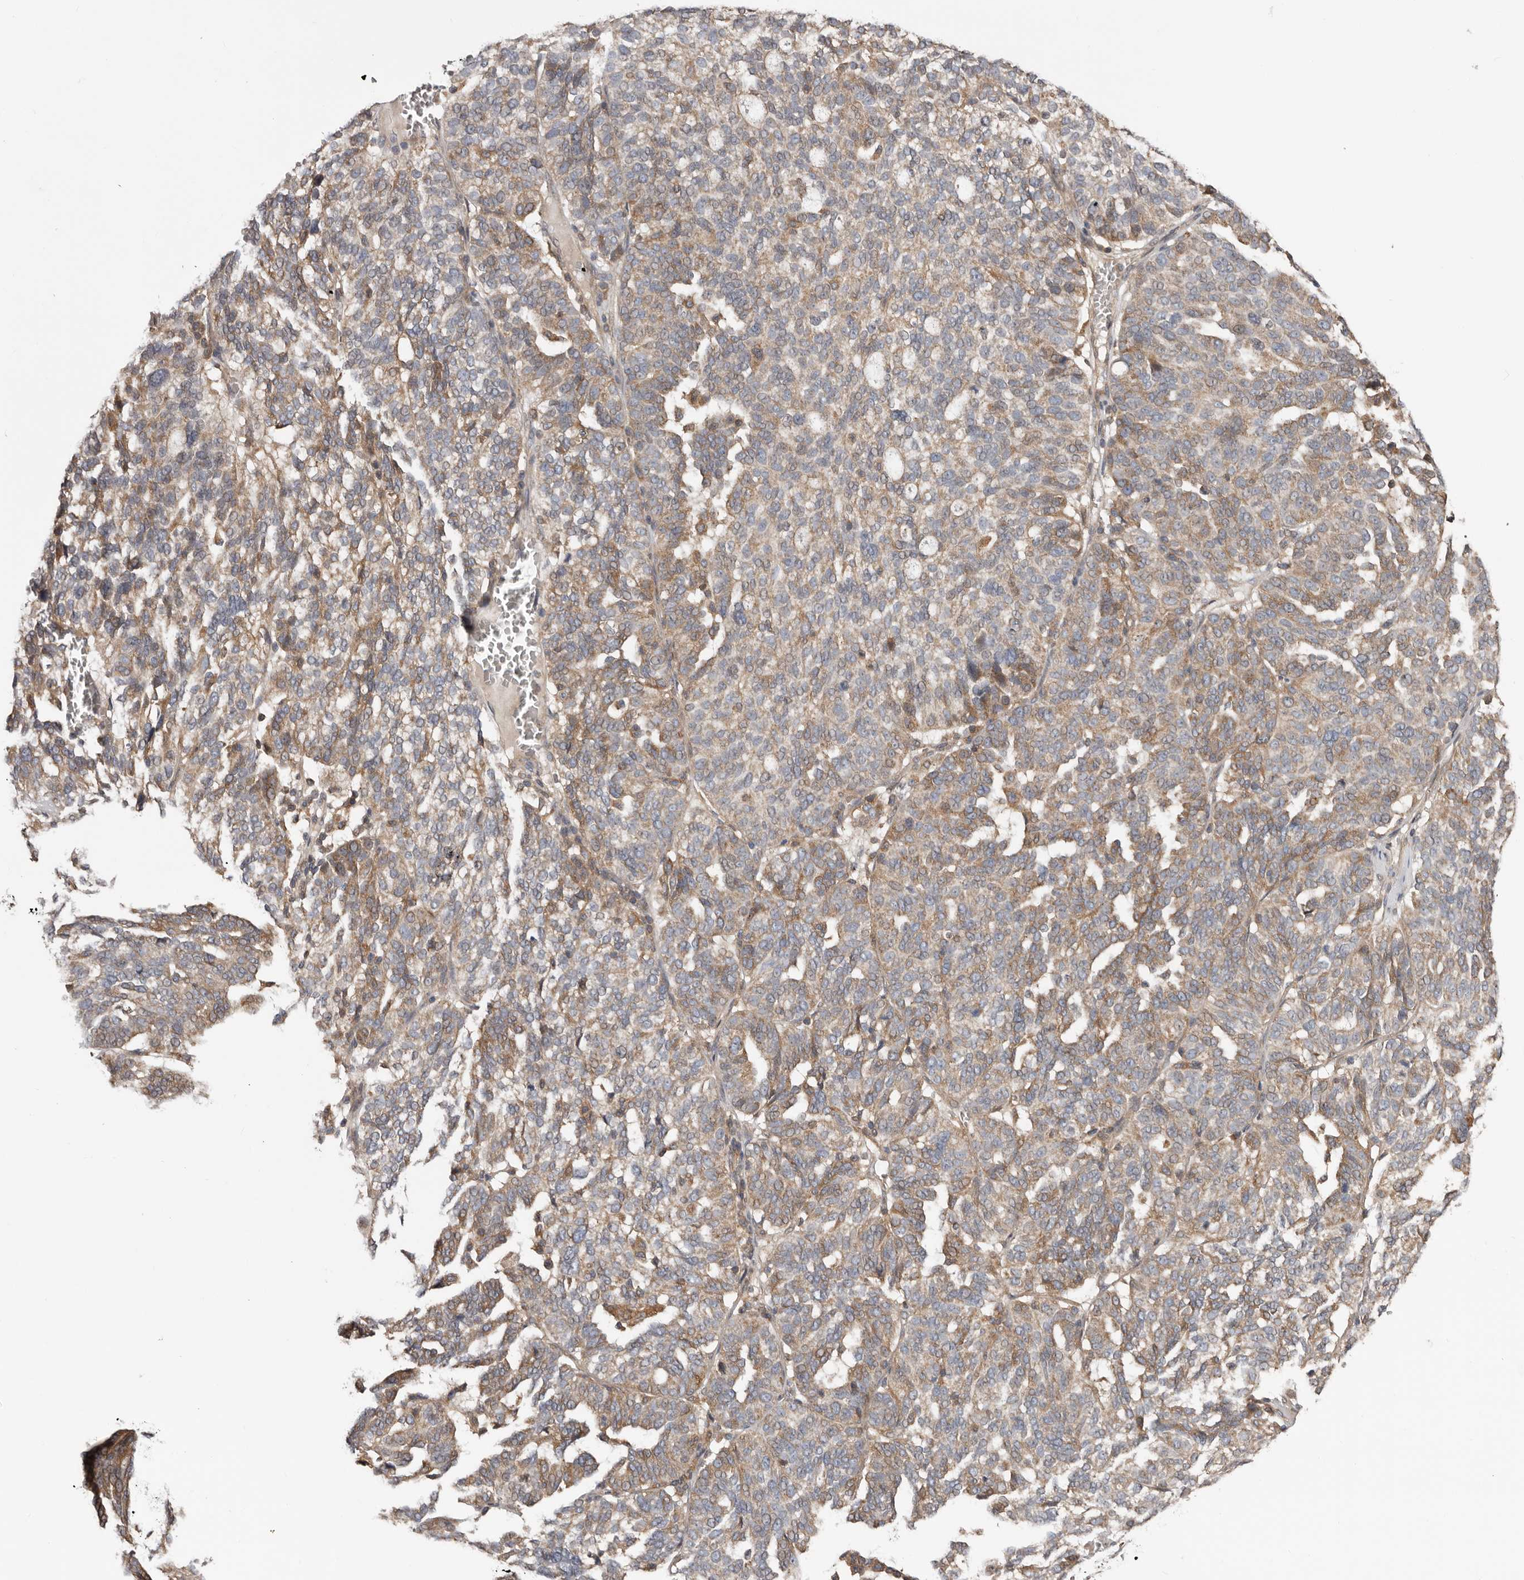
{"staining": {"intensity": "moderate", "quantity": "25%-75%", "location": "cytoplasmic/membranous"}, "tissue": "ovarian cancer", "cell_type": "Tumor cells", "image_type": "cancer", "snomed": [{"axis": "morphology", "description": "Cystadenocarcinoma, serous, NOS"}, {"axis": "topography", "description": "Ovary"}], "caption": "The image shows a brown stain indicating the presence of a protein in the cytoplasmic/membranous of tumor cells in ovarian cancer (serous cystadenocarcinoma).", "gene": "TMUB1", "patient": {"sex": "female", "age": 59}}